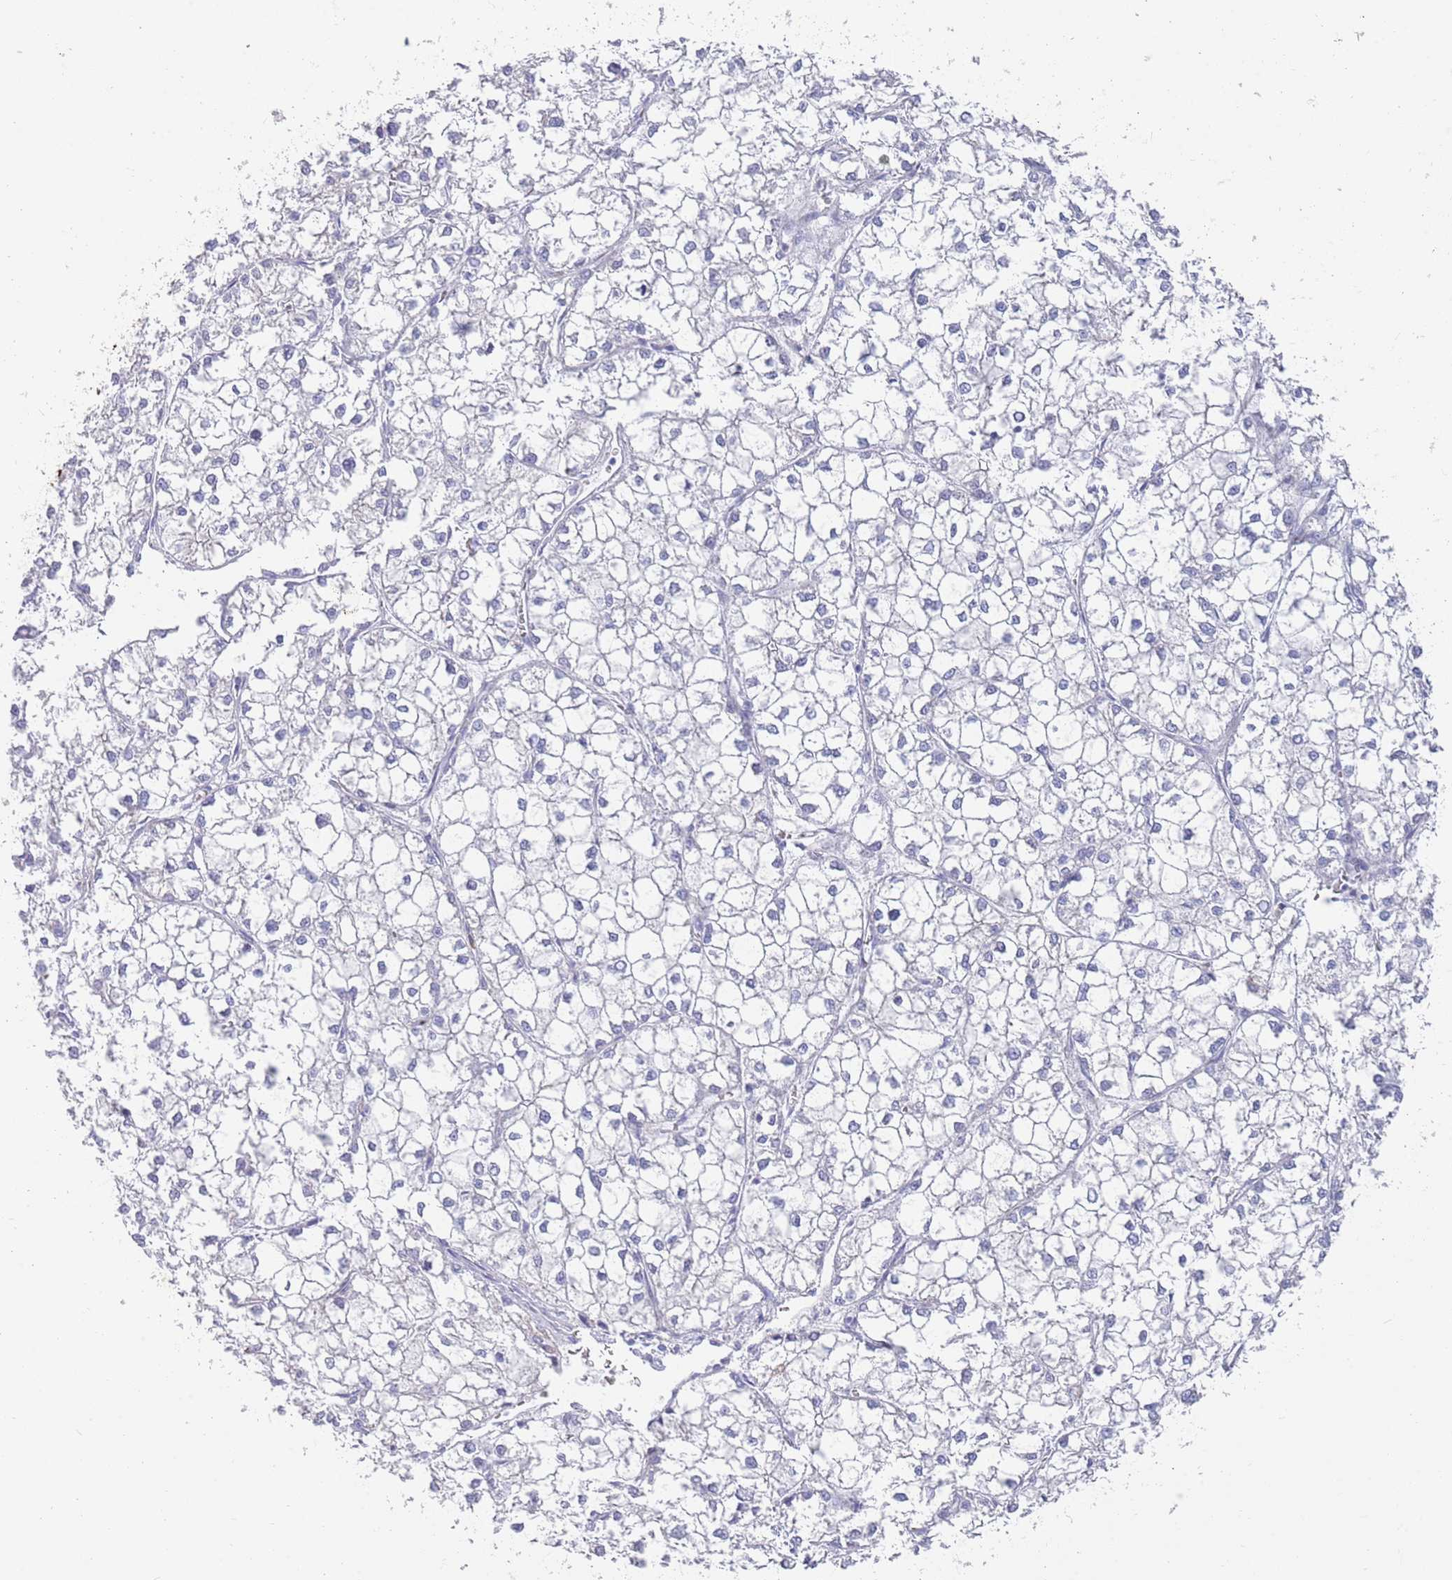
{"staining": {"intensity": "negative", "quantity": "none", "location": "none"}, "tissue": "liver cancer", "cell_type": "Tumor cells", "image_type": "cancer", "snomed": [{"axis": "morphology", "description": "Carcinoma, Hepatocellular, NOS"}, {"axis": "topography", "description": "Liver"}], "caption": "DAB immunohistochemical staining of human liver cancer (hepatocellular carcinoma) displays no significant positivity in tumor cells. (DAB (3,3'-diaminobenzidine) immunohistochemistry (IHC) with hematoxylin counter stain).", "gene": "CCDC149", "patient": {"sex": "female", "age": 43}}